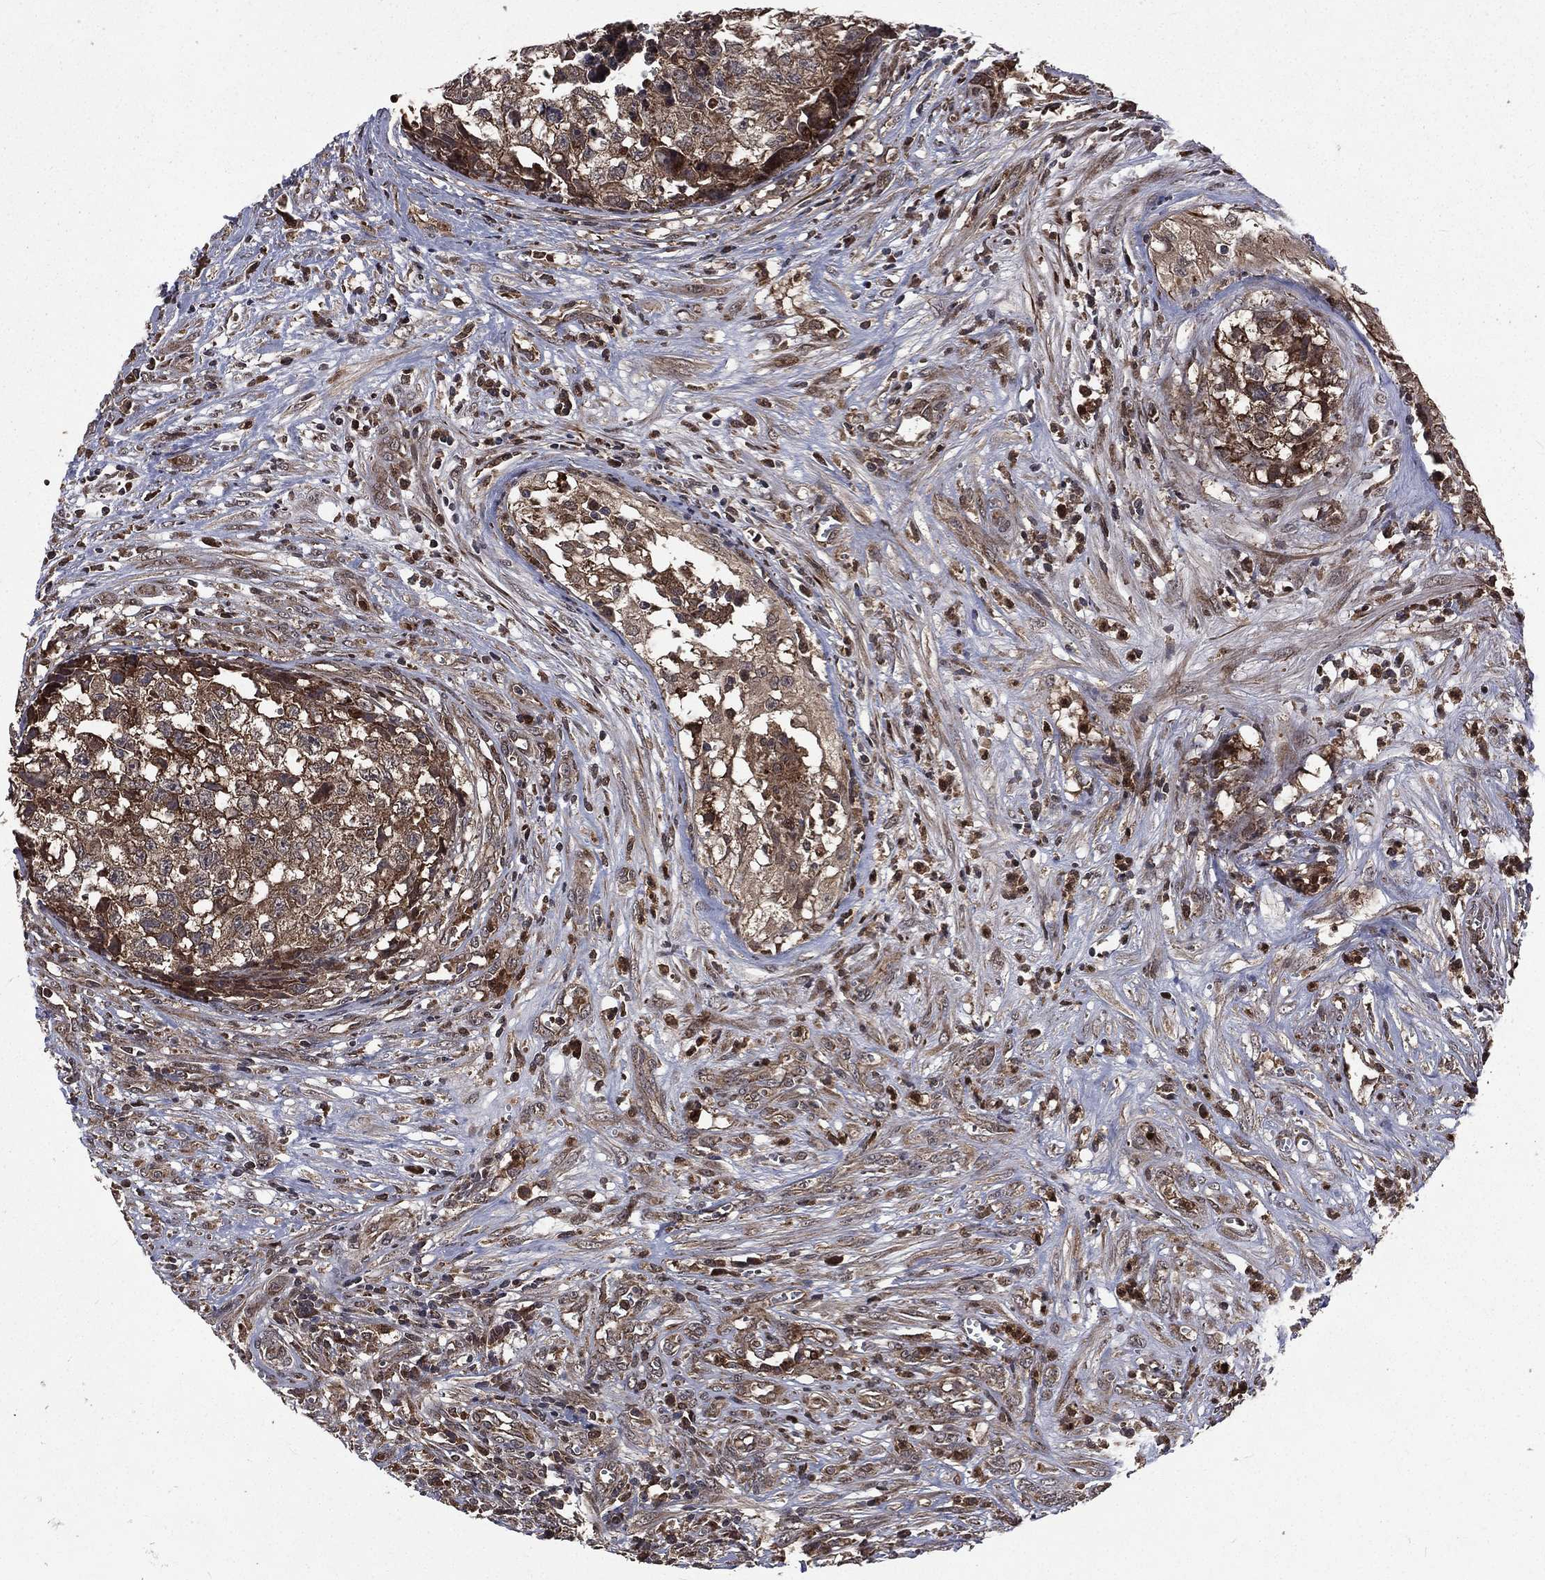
{"staining": {"intensity": "moderate", "quantity": ">75%", "location": "cytoplasmic/membranous"}, "tissue": "testis cancer", "cell_type": "Tumor cells", "image_type": "cancer", "snomed": [{"axis": "morphology", "description": "Seminoma, NOS"}, {"axis": "morphology", "description": "Carcinoma, Embryonal, NOS"}, {"axis": "topography", "description": "Testis"}], "caption": "IHC (DAB (3,3'-diaminobenzidine)) staining of embryonal carcinoma (testis) demonstrates moderate cytoplasmic/membranous protein positivity in about >75% of tumor cells.", "gene": "LENG8", "patient": {"sex": "male", "age": 22}}